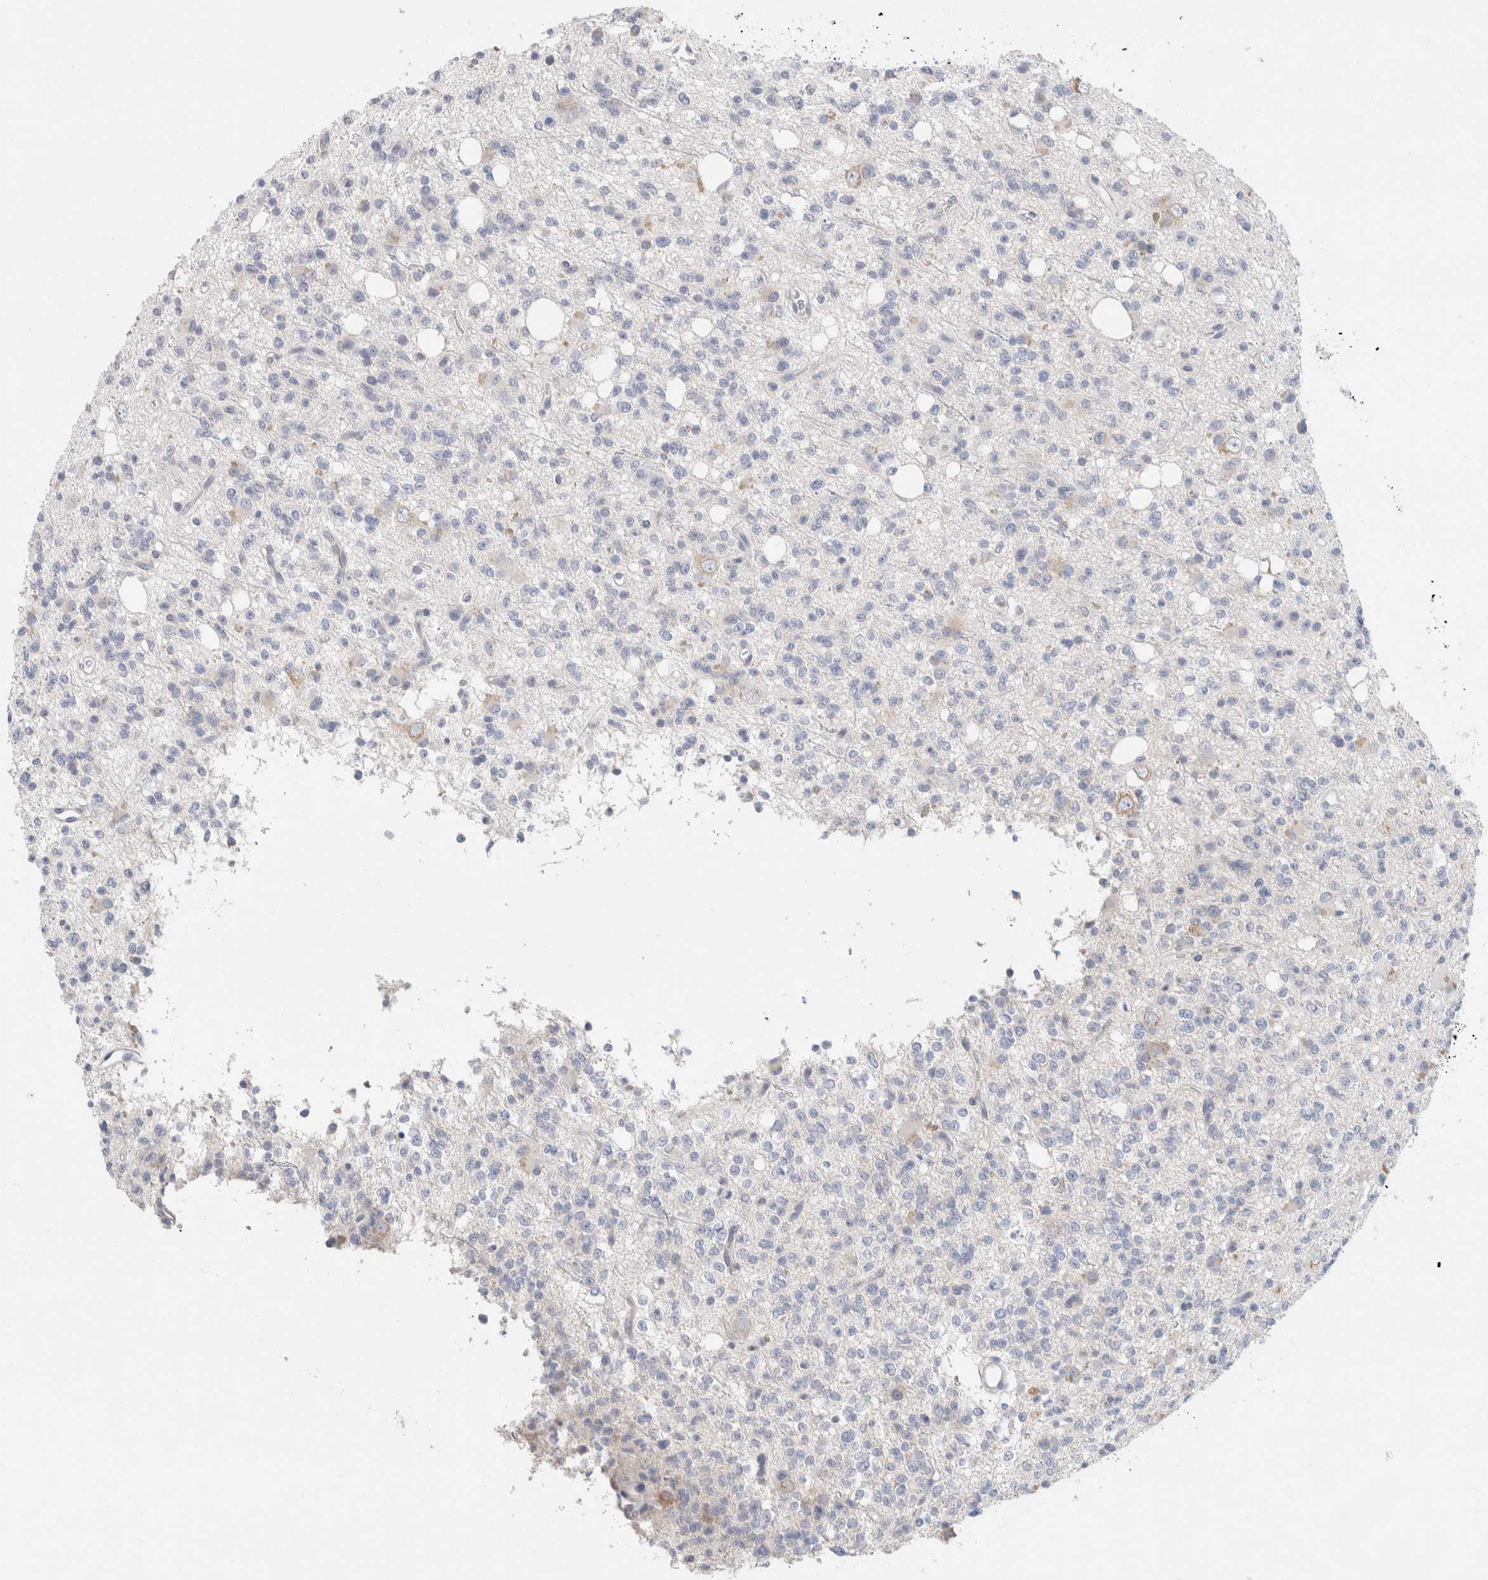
{"staining": {"intensity": "negative", "quantity": "none", "location": "none"}, "tissue": "glioma", "cell_type": "Tumor cells", "image_type": "cancer", "snomed": [{"axis": "morphology", "description": "Glioma, malignant, High grade"}, {"axis": "topography", "description": "Brain"}], "caption": "DAB immunohistochemical staining of glioma demonstrates no significant positivity in tumor cells.", "gene": "RUSF1", "patient": {"sex": "female", "age": 62}}